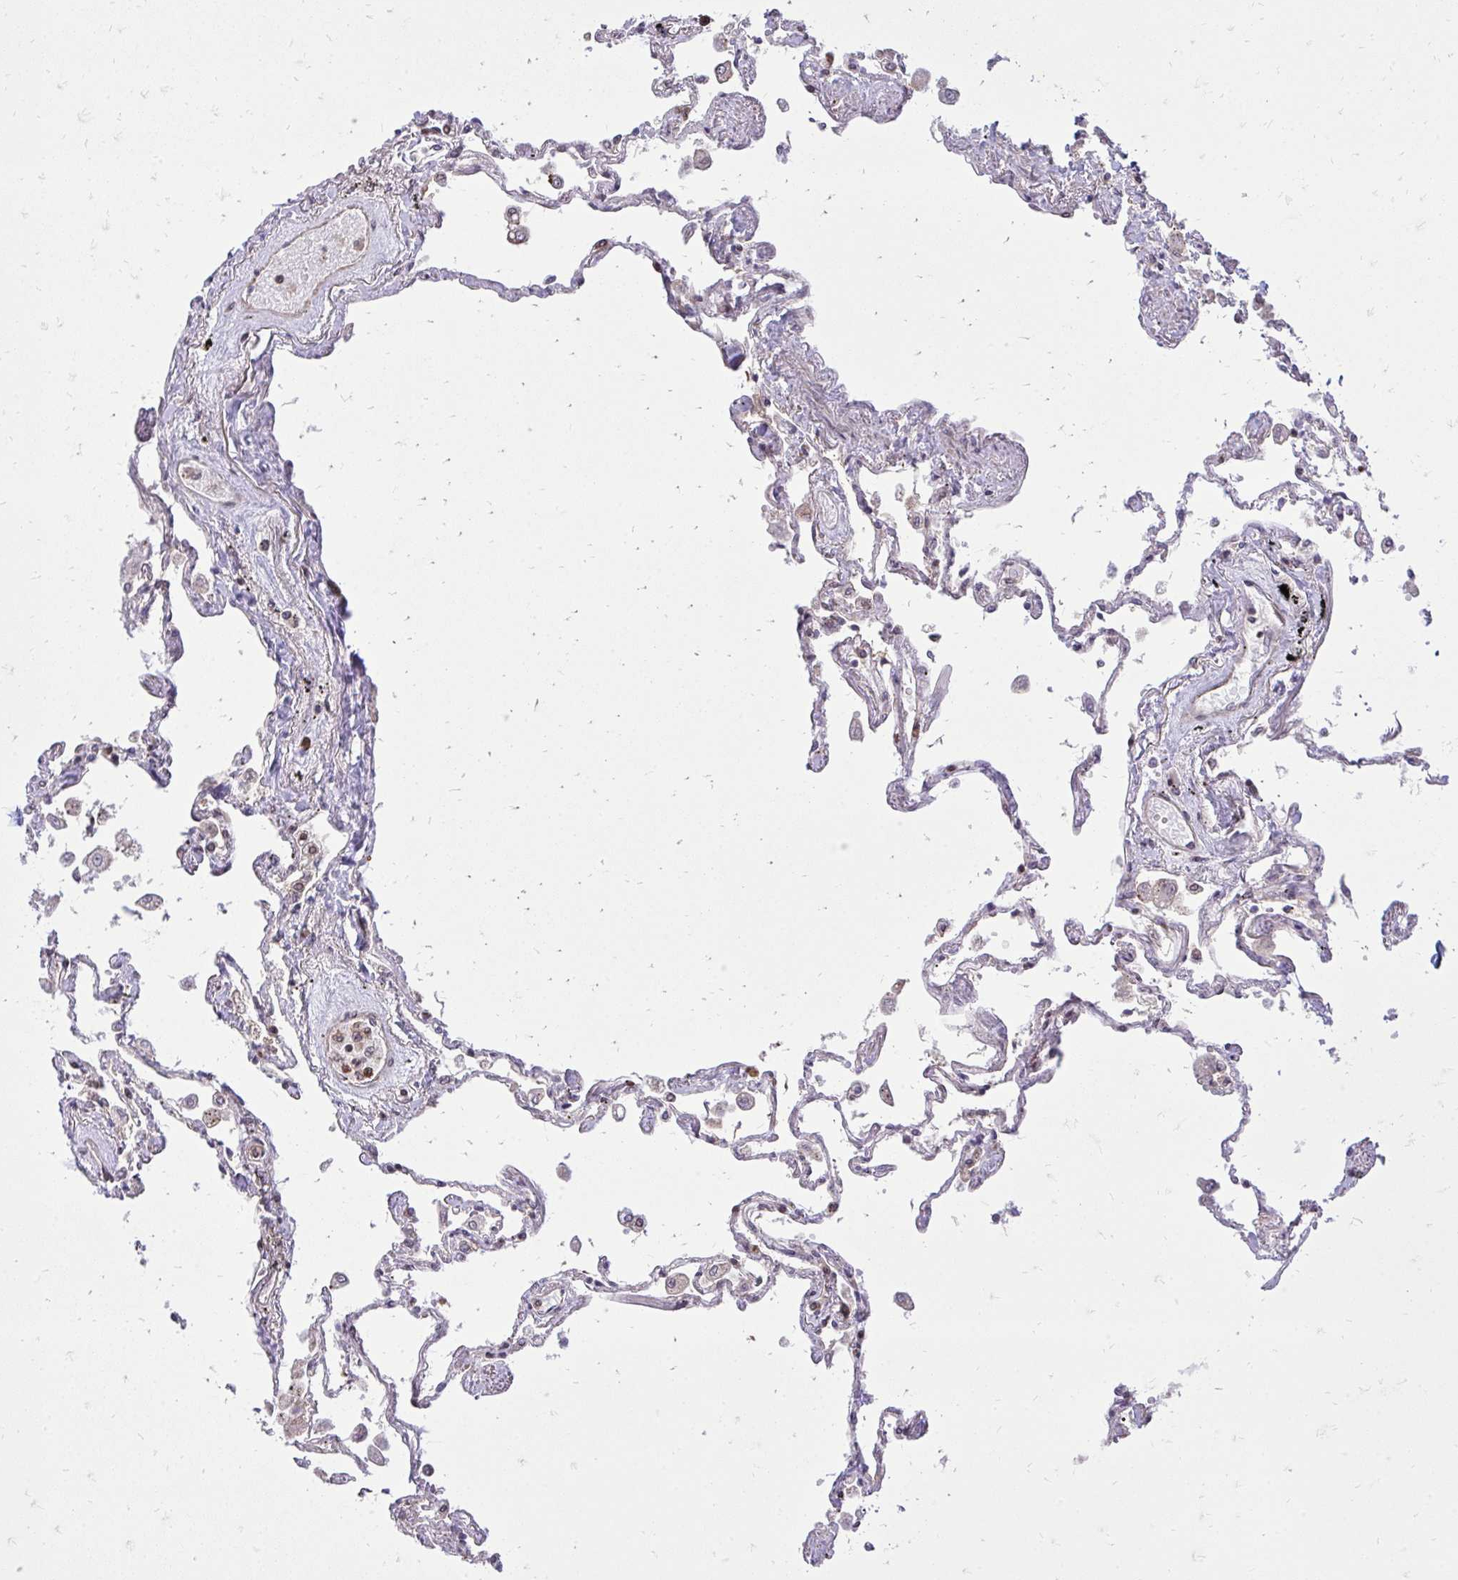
{"staining": {"intensity": "weak", "quantity": "<25%", "location": "cytoplasmic/membranous"}, "tissue": "lung", "cell_type": "Alveolar cells", "image_type": "normal", "snomed": [{"axis": "morphology", "description": "Normal tissue, NOS"}, {"axis": "morphology", "description": "Adenocarcinoma, NOS"}, {"axis": "topography", "description": "Cartilage tissue"}, {"axis": "topography", "description": "Lung"}], "caption": "This is an immunohistochemistry (IHC) histopathology image of normal lung. There is no positivity in alveolar cells.", "gene": "SLC7A5", "patient": {"sex": "female", "age": 67}}